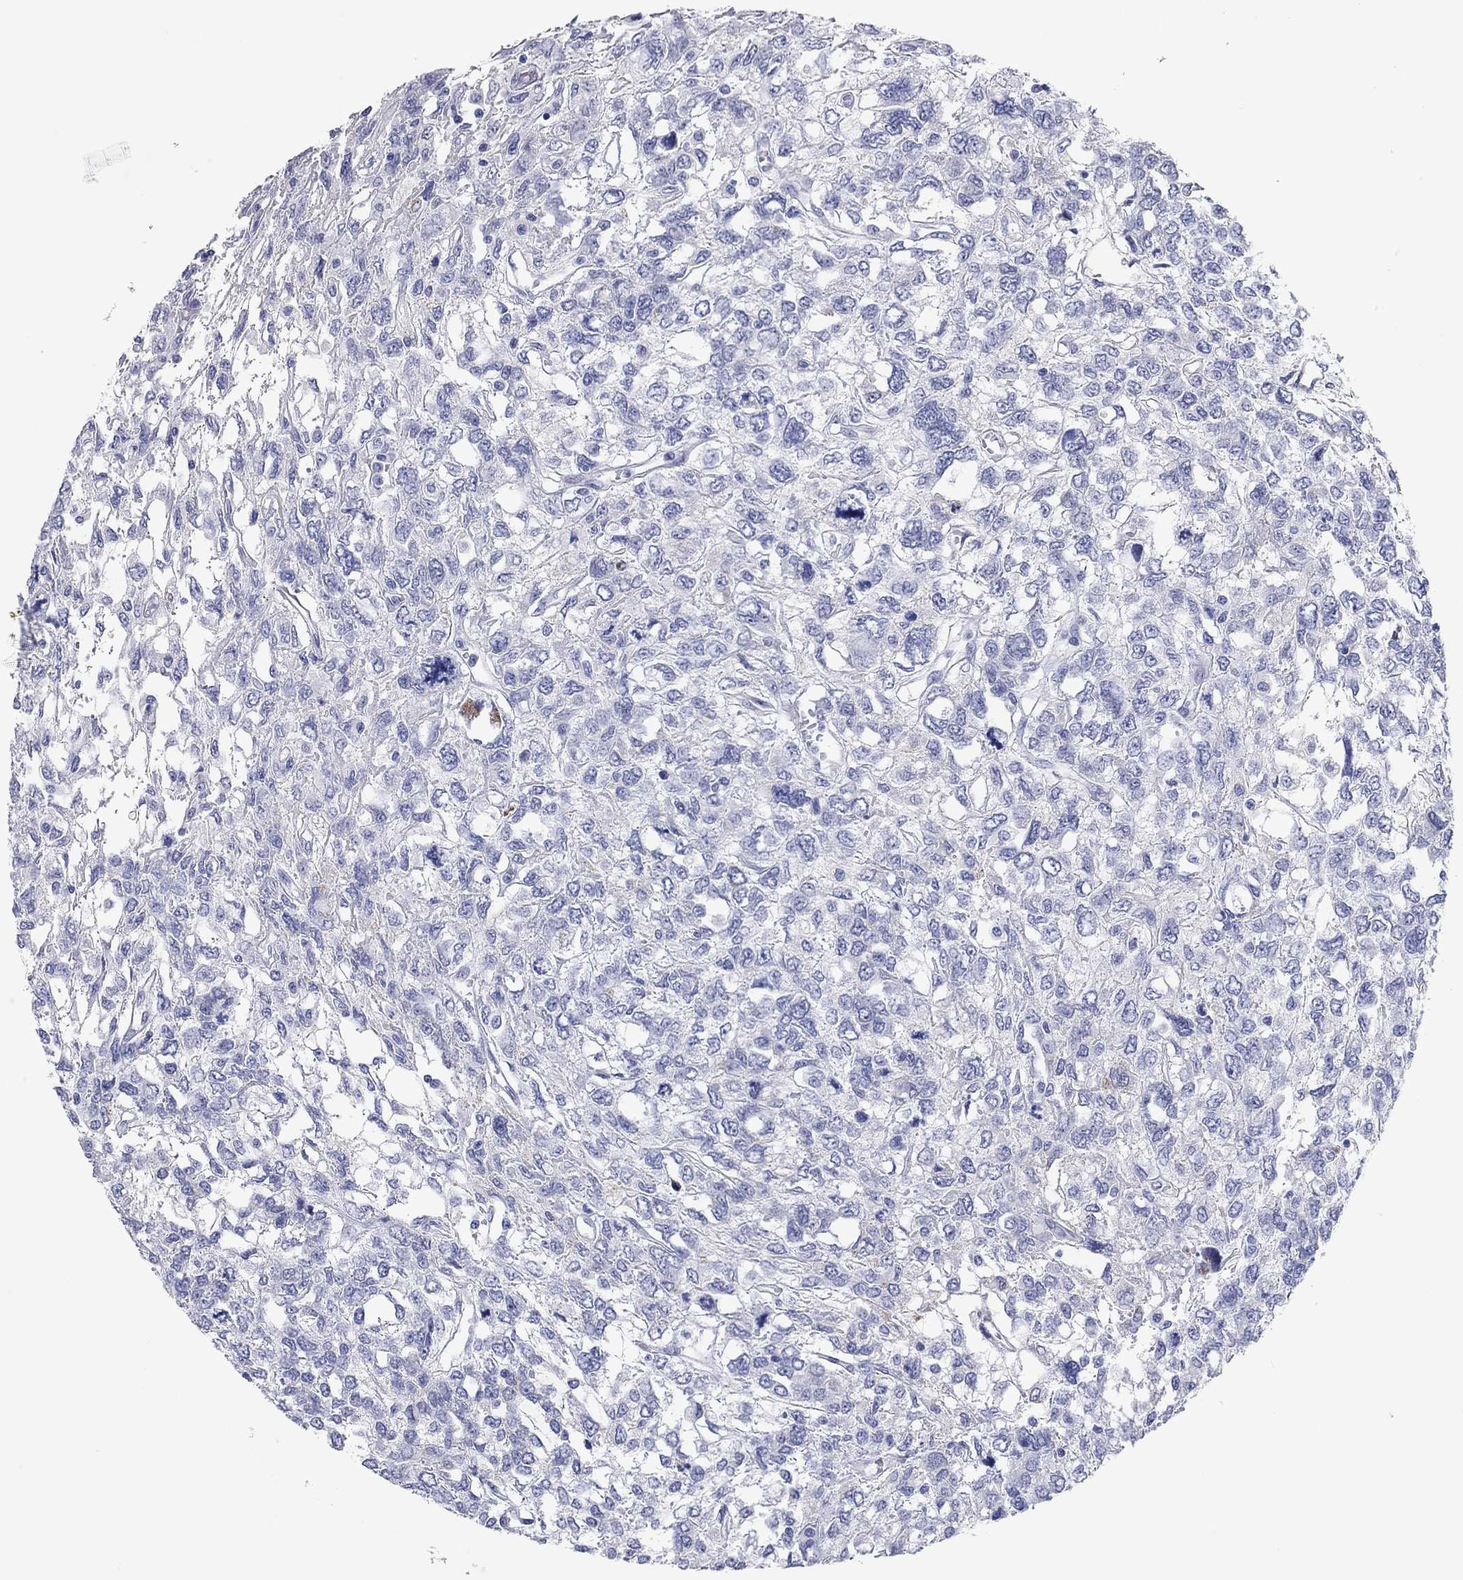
{"staining": {"intensity": "negative", "quantity": "none", "location": "none"}, "tissue": "testis cancer", "cell_type": "Tumor cells", "image_type": "cancer", "snomed": [{"axis": "morphology", "description": "Seminoma, NOS"}, {"axis": "topography", "description": "Testis"}], "caption": "Tumor cells show no significant staining in testis cancer (seminoma).", "gene": "CHI3L2", "patient": {"sex": "male", "age": 52}}